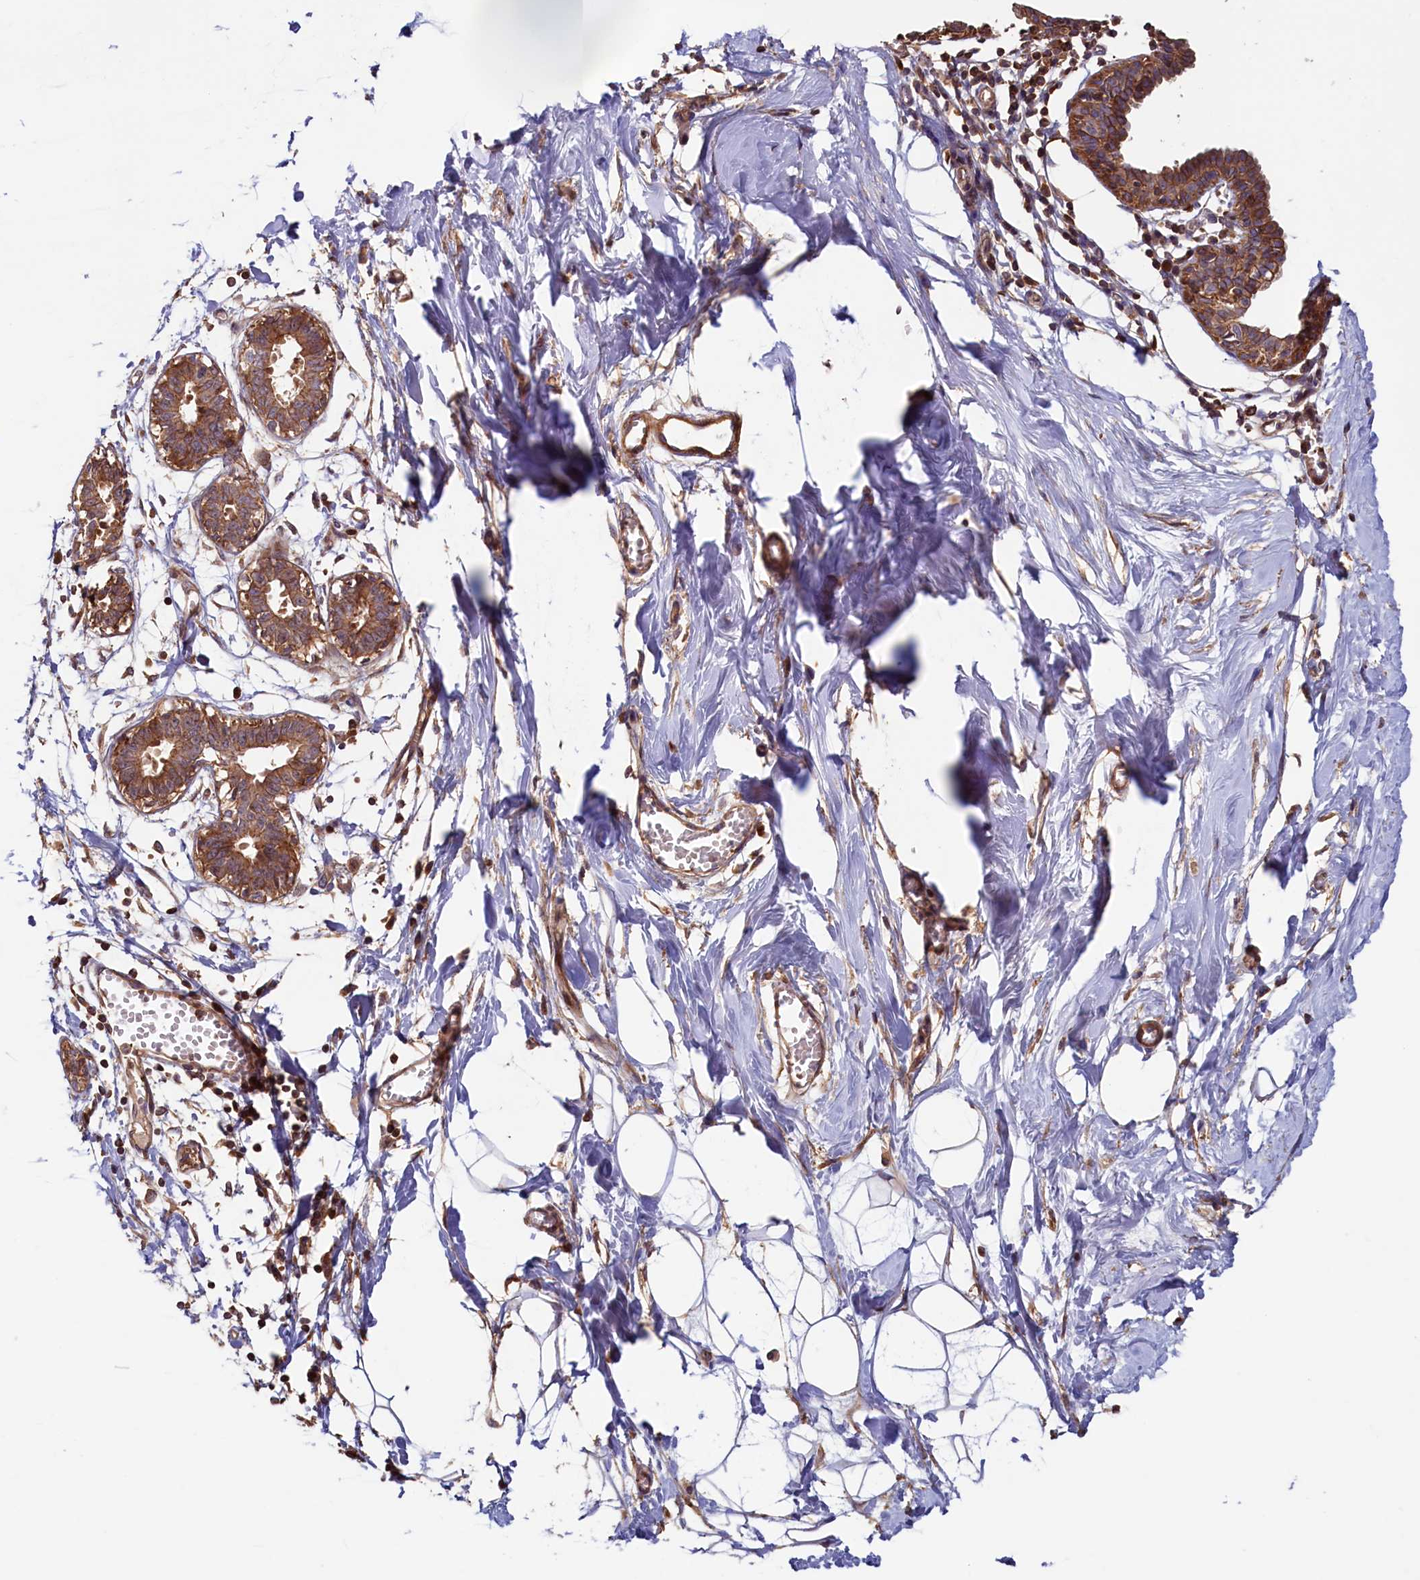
{"staining": {"intensity": "negative", "quantity": "none", "location": "none"}, "tissue": "breast", "cell_type": "Adipocytes", "image_type": "normal", "snomed": [{"axis": "morphology", "description": "Normal tissue, NOS"}, {"axis": "topography", "description": "Breast"}], "caption": "Breast was stained to show a protein in brown. There is no significant positivity in adipocytes. (Brightfield microscopy of DAB (3,3'-diaminobenzidine) immunohistochemistry at high magnification).", "gene": "DUOXA1", "patient": {"sex": "female", "age": 27}}